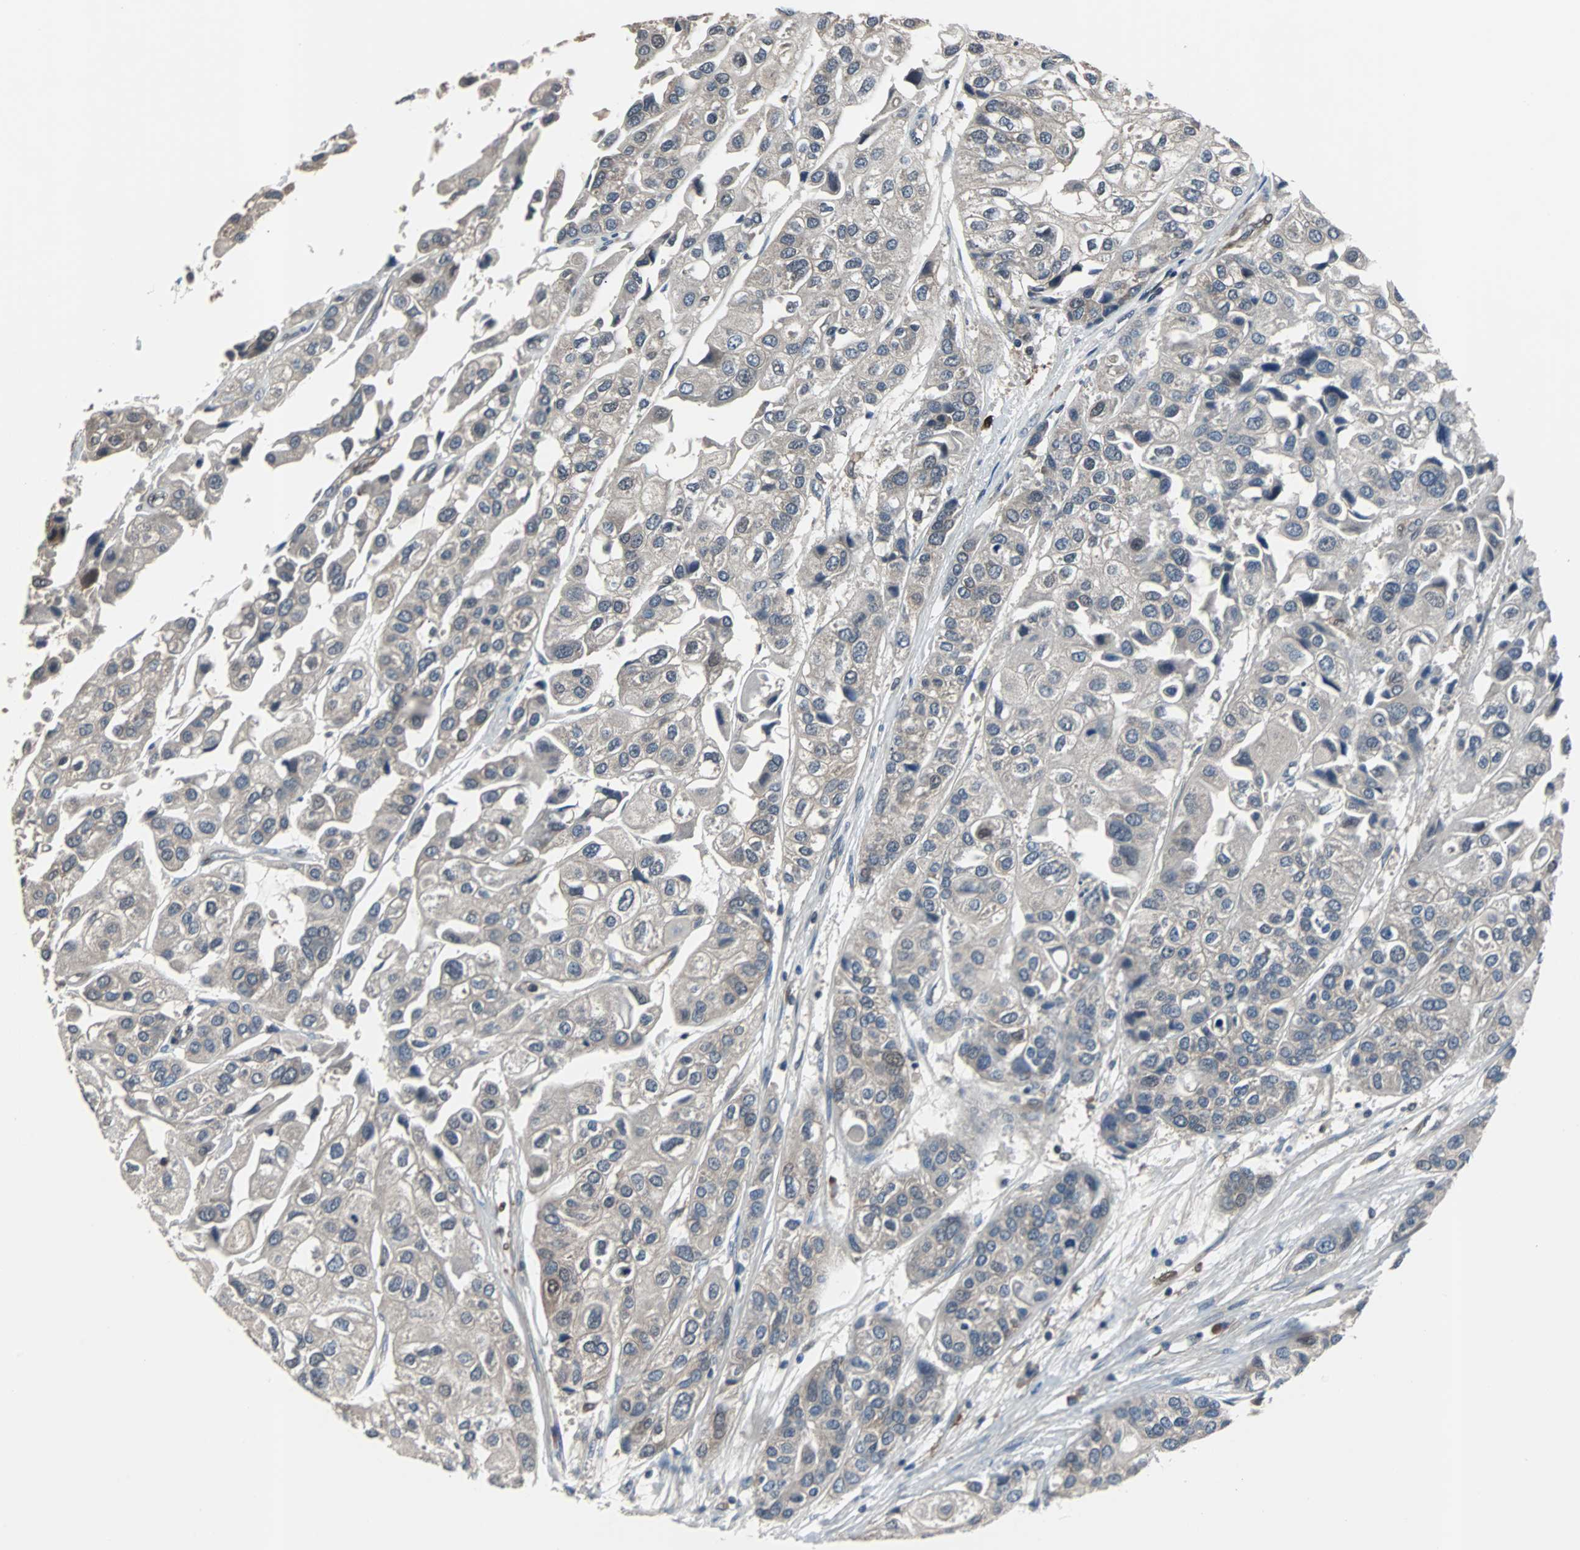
{"staining": {"intensity": "moderate", "quantity": ">75%", "location": "cytoplasmic/membranous"}, "tissue": "urothelial cancer", "cell_type": "Tumor cells", "image_type": "cancer", "snomed": [{"axis": "morphology", "description": "Urothelial carcinoma, High grade"}, {"axis": "topography", "description": "Urinary bladder"}], "caption": "High-grade urothelial carcinoma tissue reveals moderate cytoplasmic/membranous expression in about >75% of tumor cells, visualized by immunohistochemistry. The protein is stained brown, and the nuclei are stained in blue (DAB IHC with brightfield microscopy, high magnification).", "gene": "PAK1", "patient": {"sex": "female", "age": 64}}